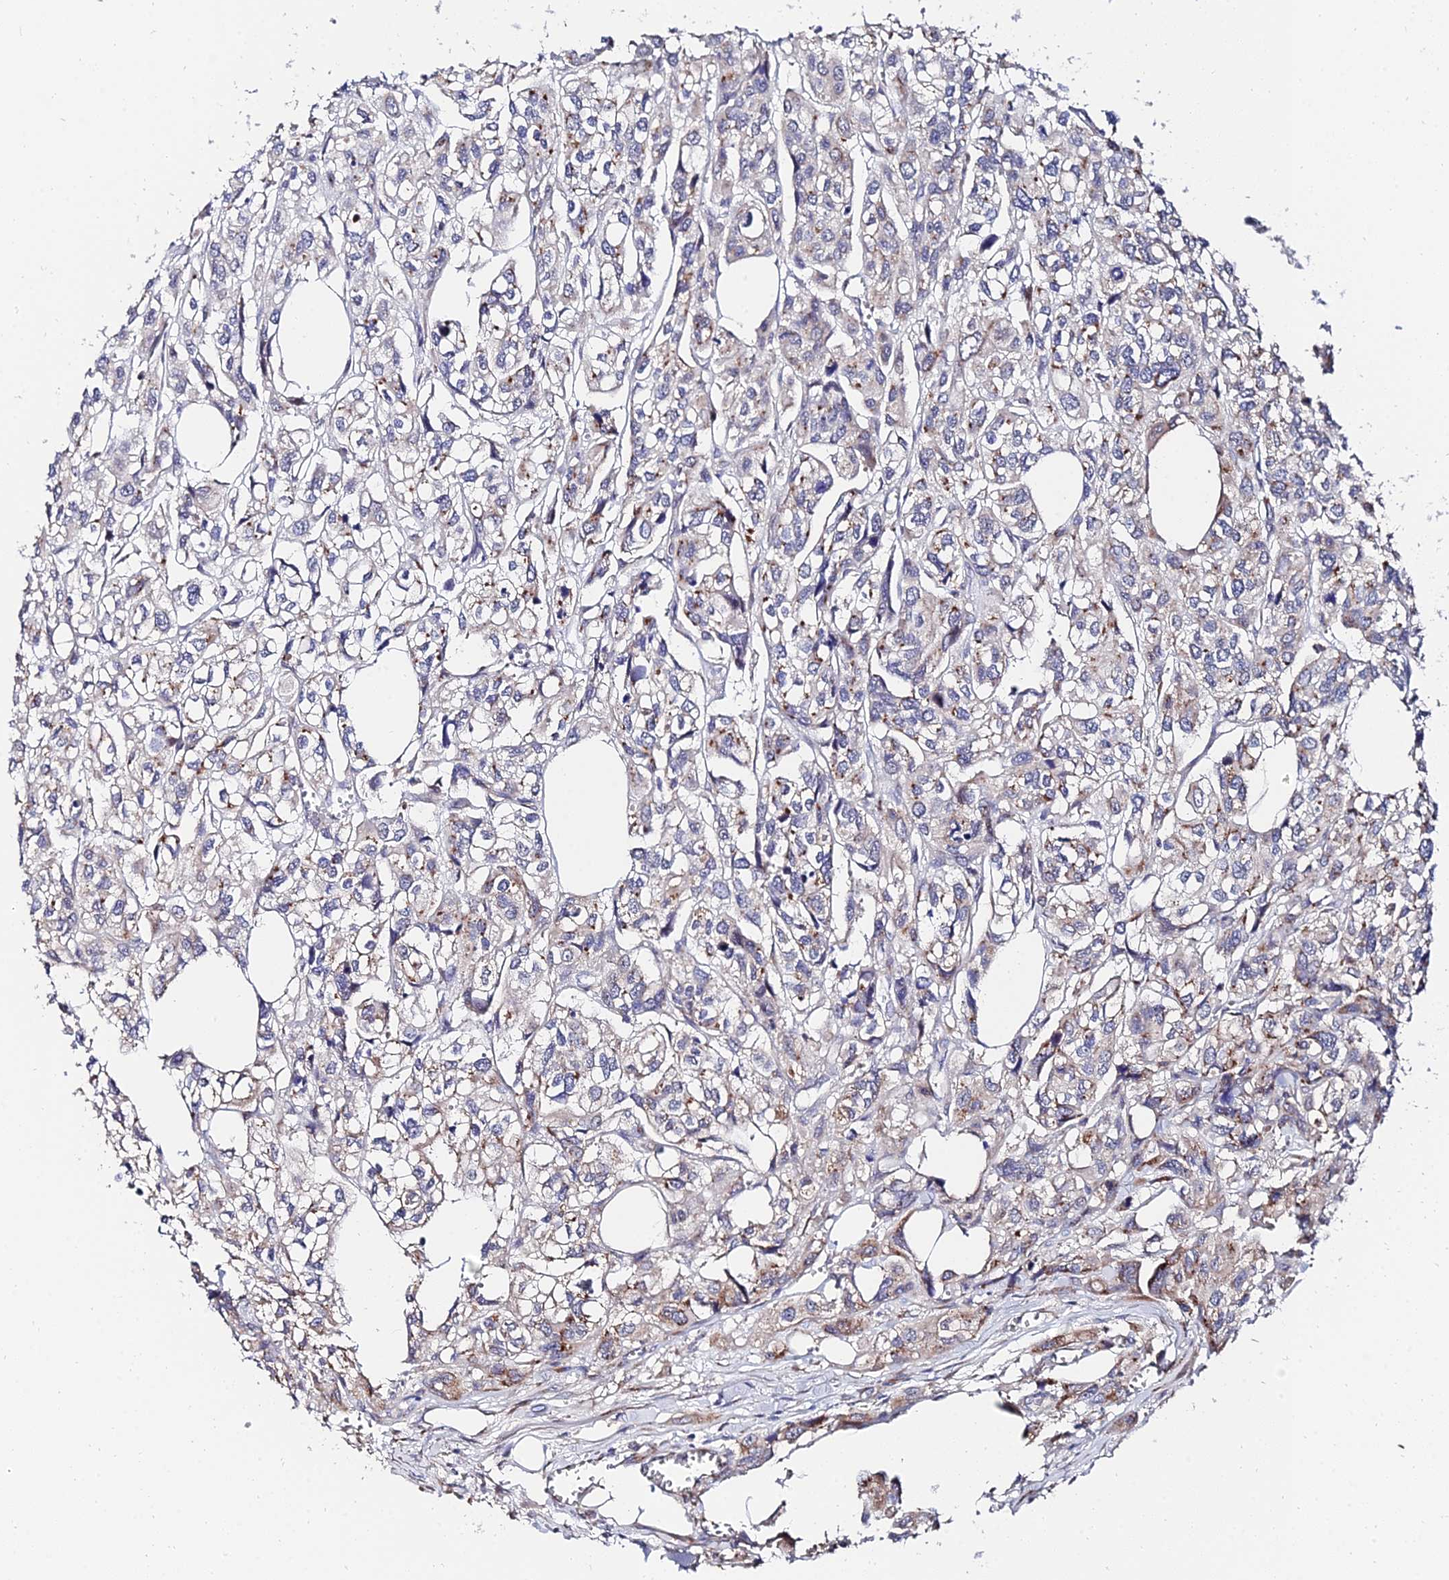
{"staining": {"intensity": "moderate", "quantity": "25%-75%", "location": "cytoplasmic/membranous"}, "tissue": "urothelial cancer", "cell_type": "Tumor cells", "image_type": "cancer", "snomed": [{"axis": "morphology", "description": "Urothelial carcinoma, High grade"}, {"axis": "topography", "description": "Urinary bladder"}], "caption": "Urothelial carcinoma (high-grade) stained for a protein (brown) exhibits moderate cytoplasmic/membranous positive positivity in about 25%-75% of tumor cells.", "gene": "BORCS8", "patient": {"sex": "male", "age": 67}}